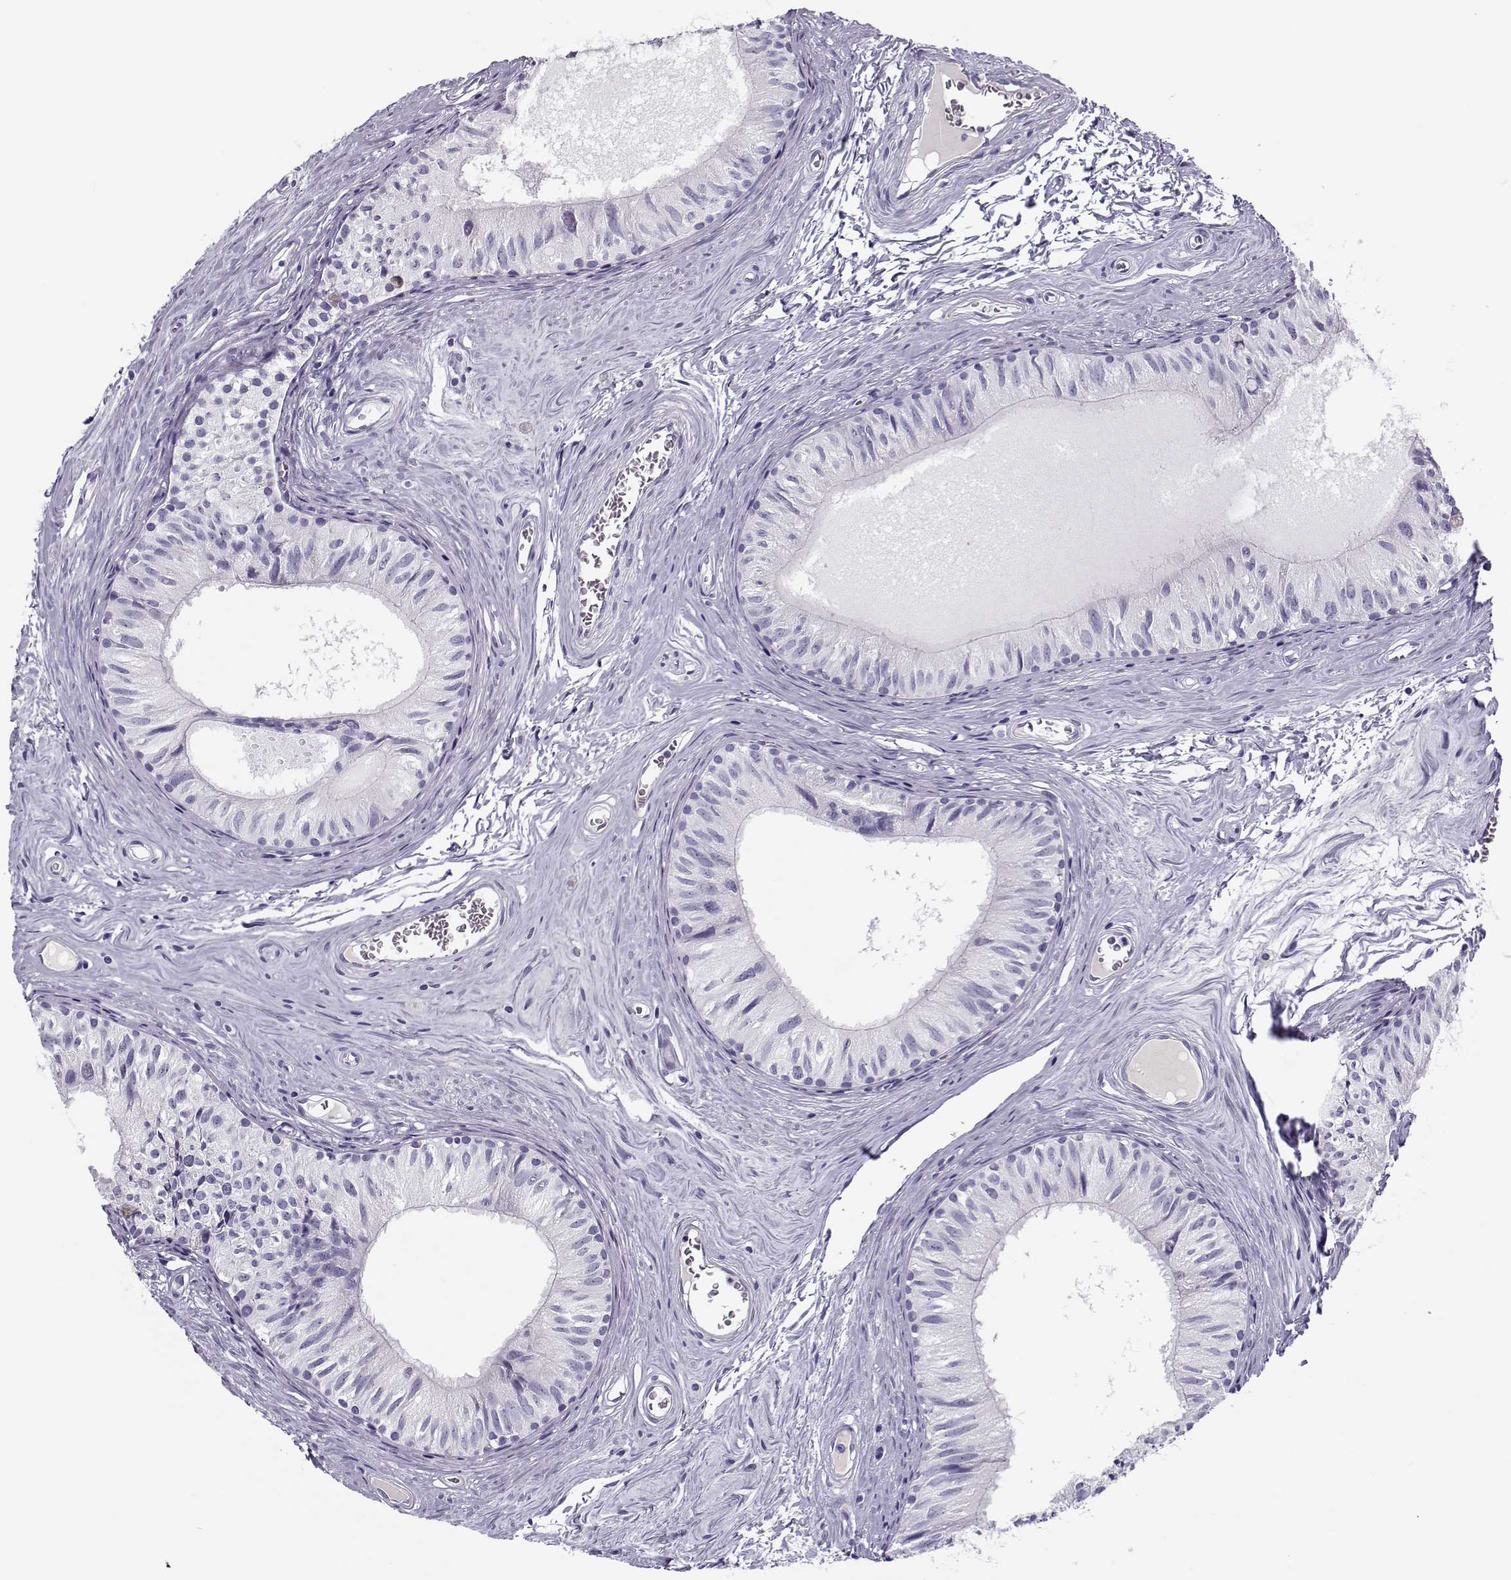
{"staining": {"intensity": "negative", "quantity": "none", "location": "none"}, "tissue": "epididymis", "cell_type": "Glandular cells", "image_type": "normal", "snomed": [{"axis": "morphology", "description": "Normal tissue, NOS"}, {"axis": "topography", "description": "Epididymis"}], "caption": "The IHC micrograph has no significant staining in glandular cells of epididymis.", "gene": "CFAP77", "patient": {"sex": "male", "age": 52}}